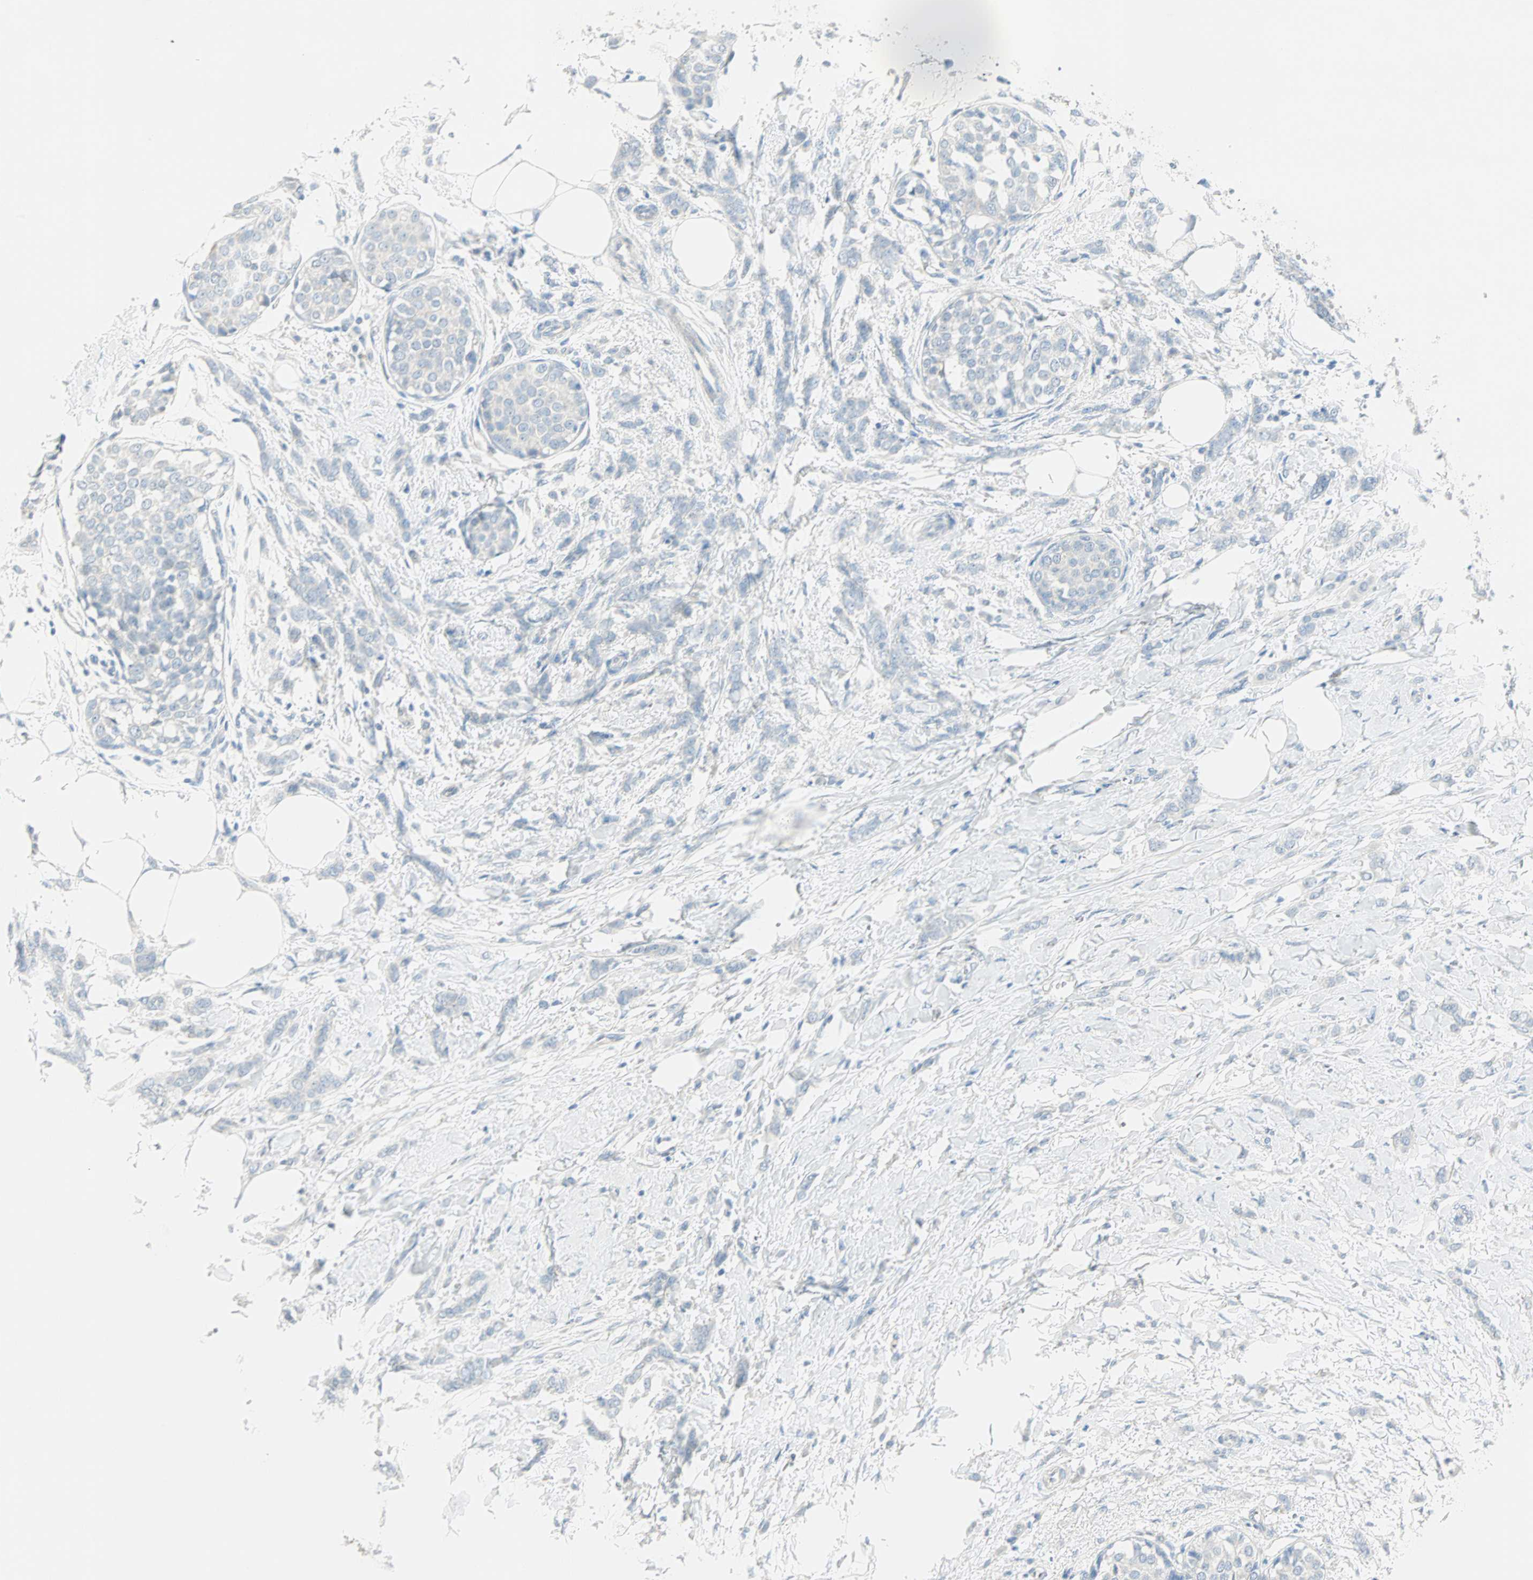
{"staining": {"intensity": "negative", "quantity": "none", "location": "none"}, "tissue": "breast cancer", "cell_type": "Tumor cells", "image_type": "cancer", "snomed": [{"axis": "morphology", "description": "Lobular carcinoma, in situ"}, {"axis": "morphology", "description": "Lobular carcinoma"}, {"axis": "topography", "description": "Breast"}], "caption": "An immunohistochemistry image of breast cancer is shown. There is no staining in tumor cells of breast cancer.", "gene": "SULT1C2", "patient": {"sex": "female", "age": 41}}